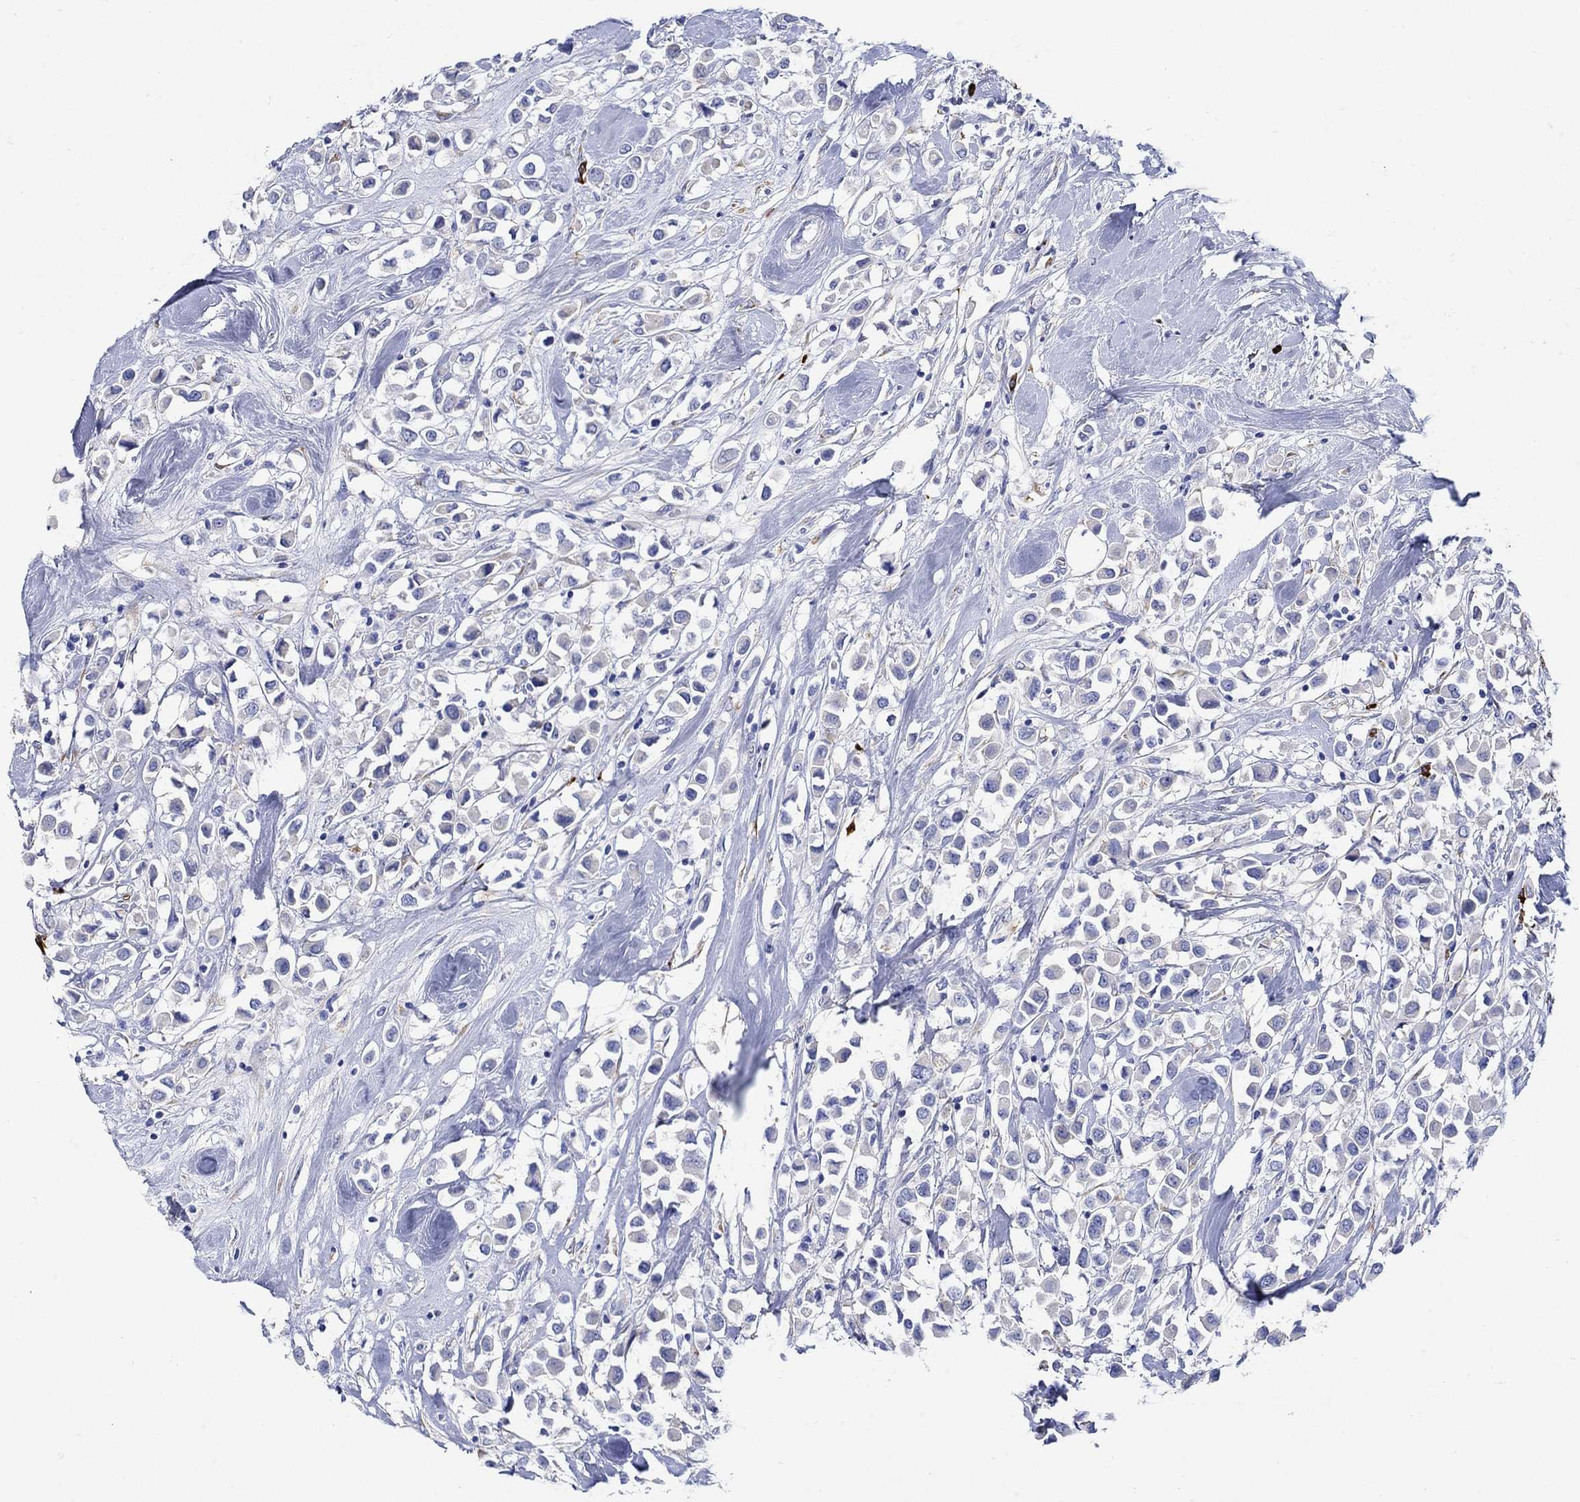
{"staining": {"intensity": "negative", "quantity": "none", "location": "none"}, "tissue": "breast cancer", "cell_type": "Tumor cells", "image_type": "cancer", "snomed": [{"axis": "morphology", "description": "Duct carcinoma"}, {"axis": "topography", "description": "Breast"}], "caption": "DAB immunohistochemical staining of human breast infiltrating ductal carcinoma demonstrates no significant expression in tumor cells.", "gene": "P2RY6", "patient": {"sex": "female", "age": 61}}